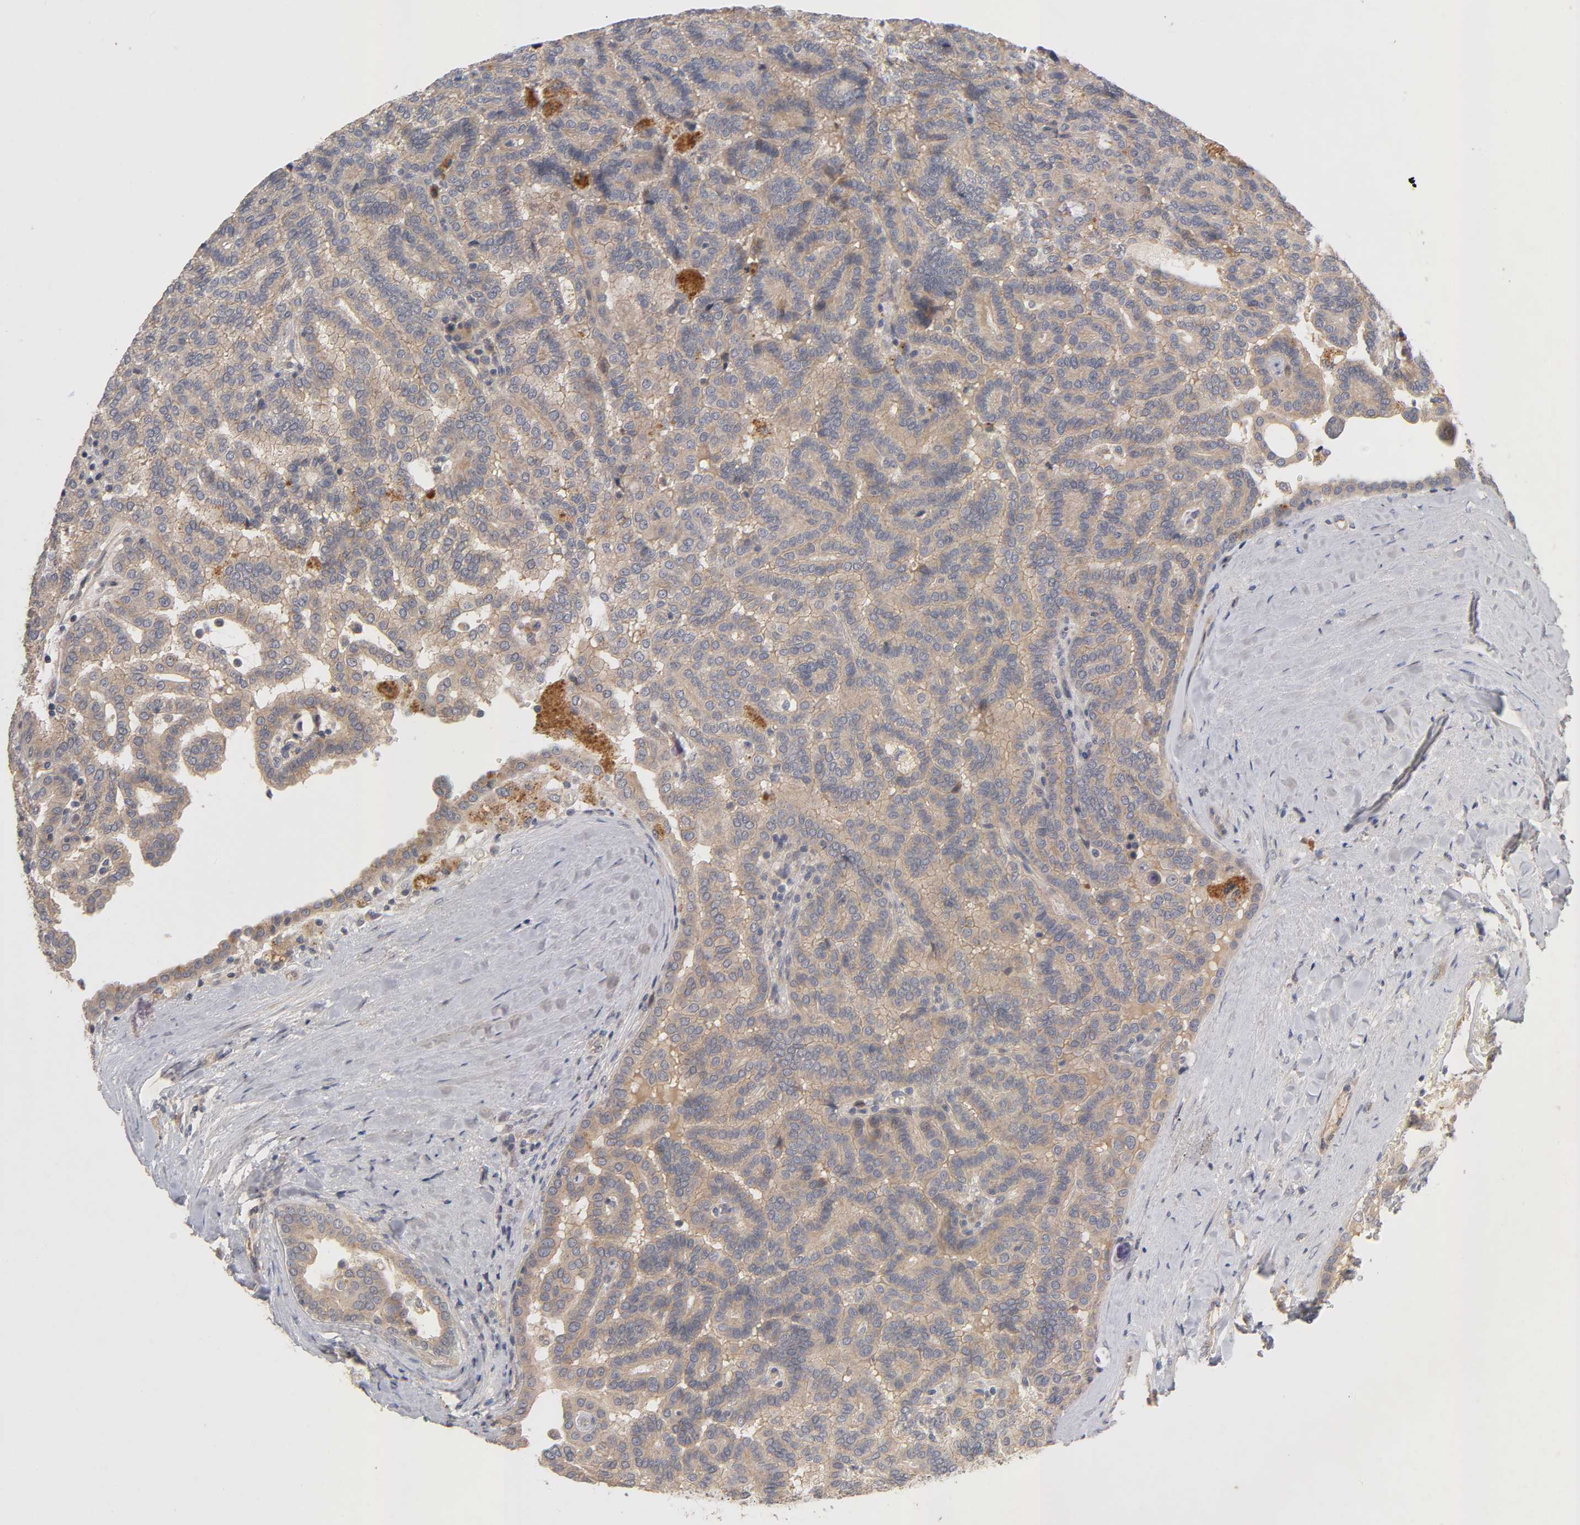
{"staining": {"intensity": "weak", "quantity": ">75%", "location": "cytoplasmic/membranous"}, "tissue": "renal cancer", "cell_type": "Tumor cells", "image_type": "cancer", "snomed": [{"axis": "morphology", "description": "Adenocarcinoma, NOS"}, {"axis": "topography", "description": "Kidney"}], "caption": "Tumor cells reveal weak cytoplasmic/membranous positivity in about >75% of cells in adenocarcinoma (renal). The protein of interest is shown in brown color, while the nuclei are stained blue.", "gene": "PDZD11", "patient": {"sex": "male", "age": 61}}